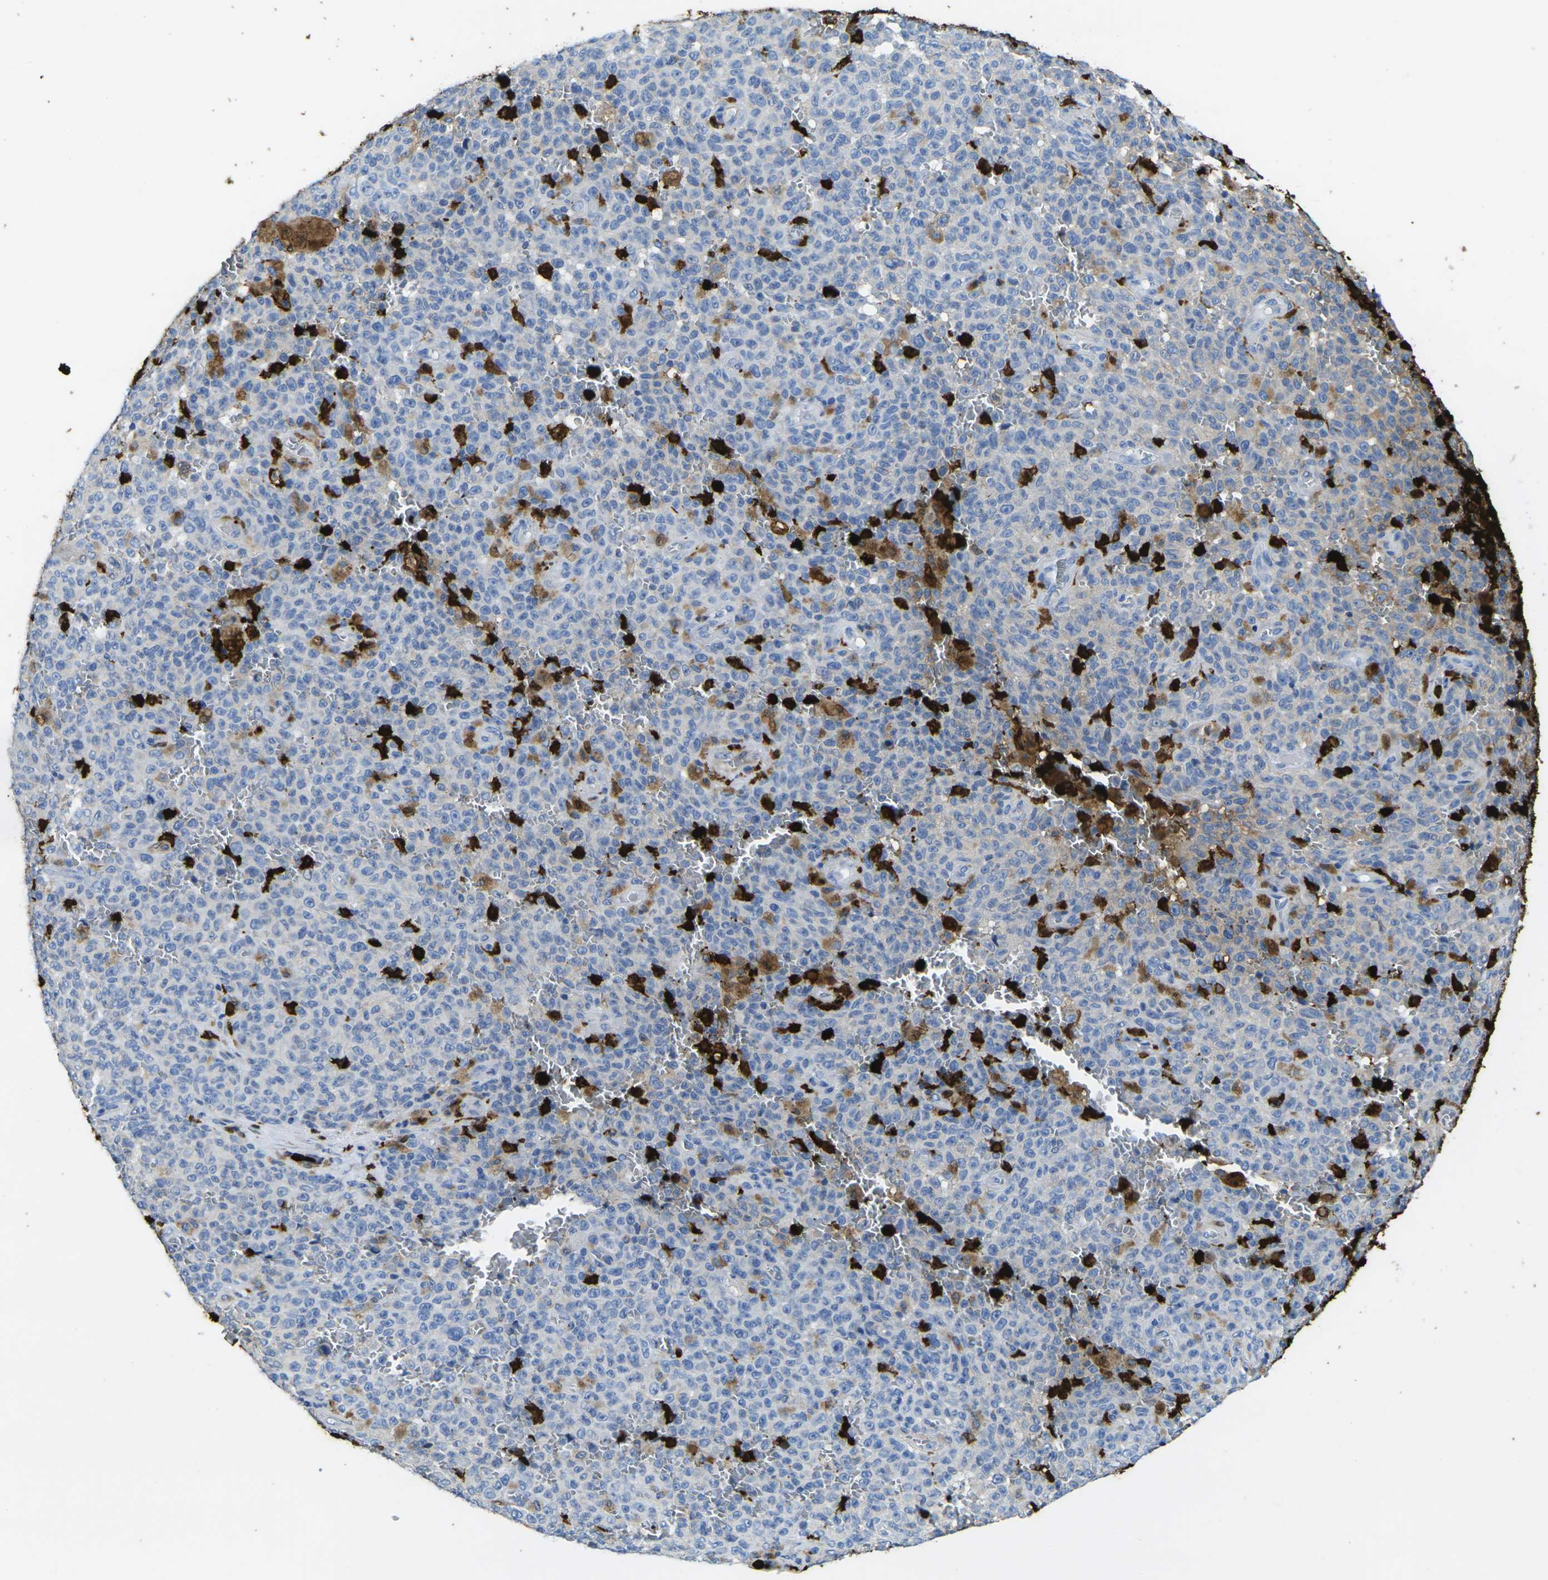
{"staining": {"intensity": "moderate", "quantity": "25%-75%", "location": "cytoplasmic/membranous"}, "tissue": "melanoma", "cell_type": "Tumor cells", "image_type": "cancer", "snomed": [{"axis": "morphology", "description": "Malignant melanoma, NOS"}, {"axis": "topography", "description": "Skin"}], "caption": "Protein staining displays moderate cytoplasmic/membranous expression in approximately 25%-75% of tumor cells in malignant melanoma. (DAB IHC, brown staining for protein, blue staining for nuclei).", "gene": "S100A9", "patient": {"sex": "female", "age": 82}}